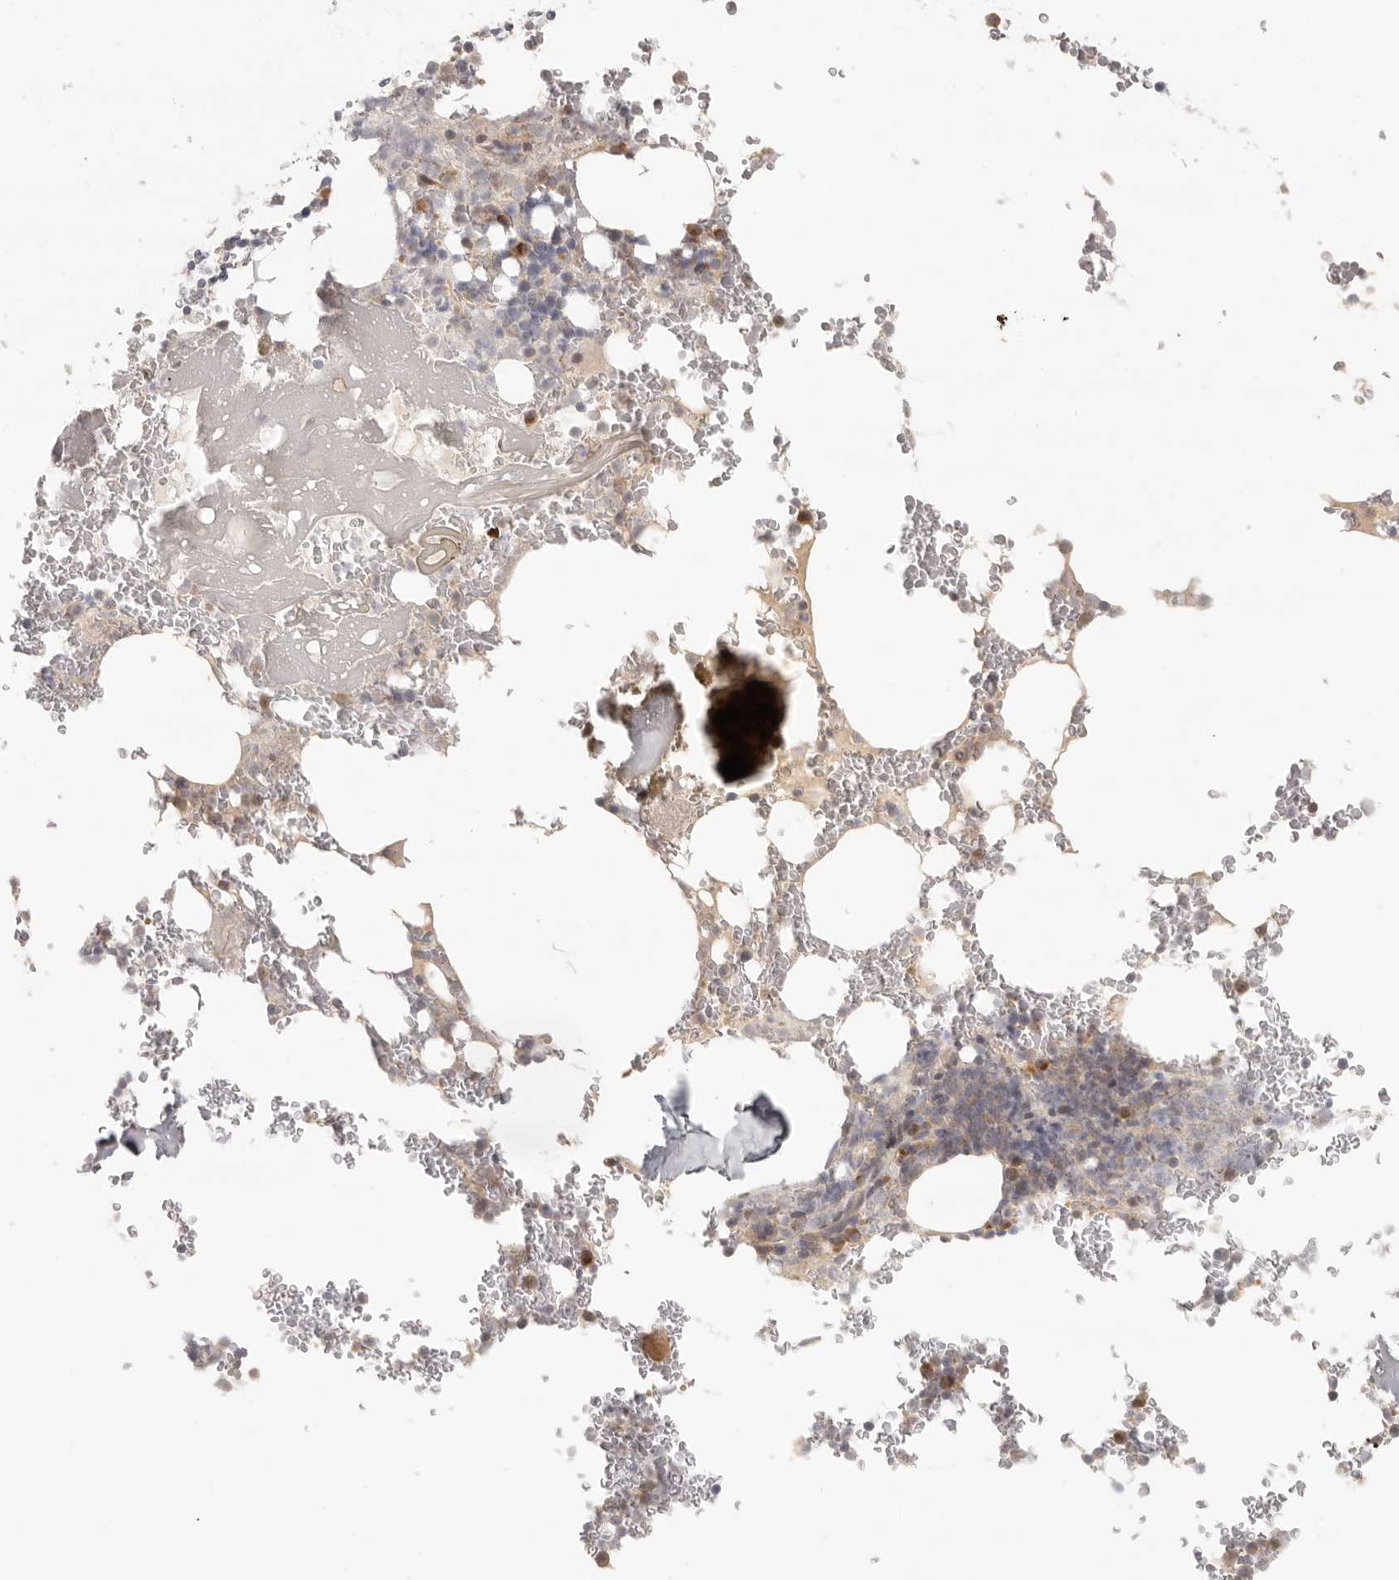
{"staining": {"intensity": "moderate", "quantity": "<25%", "location": "cytoplasmic/membranous"}, "tissue": "bone marrow", "cell_type": "Hematopoietic cells", "image_type": "normal", "snomed": [{"axis": "morphology", "description": "Normal tissue, NOS"}, {"axis": "topography", "description": "Bone marrow"}], "caption": "Moderate cytoplasmic/membranous expression for a protein is present in about <25% of hematopoietic cells of normal bone marrow using immunohistochemistry (IHC).", "gene": "AHDC1", "patient": {"sex": "male", "age": 58}}